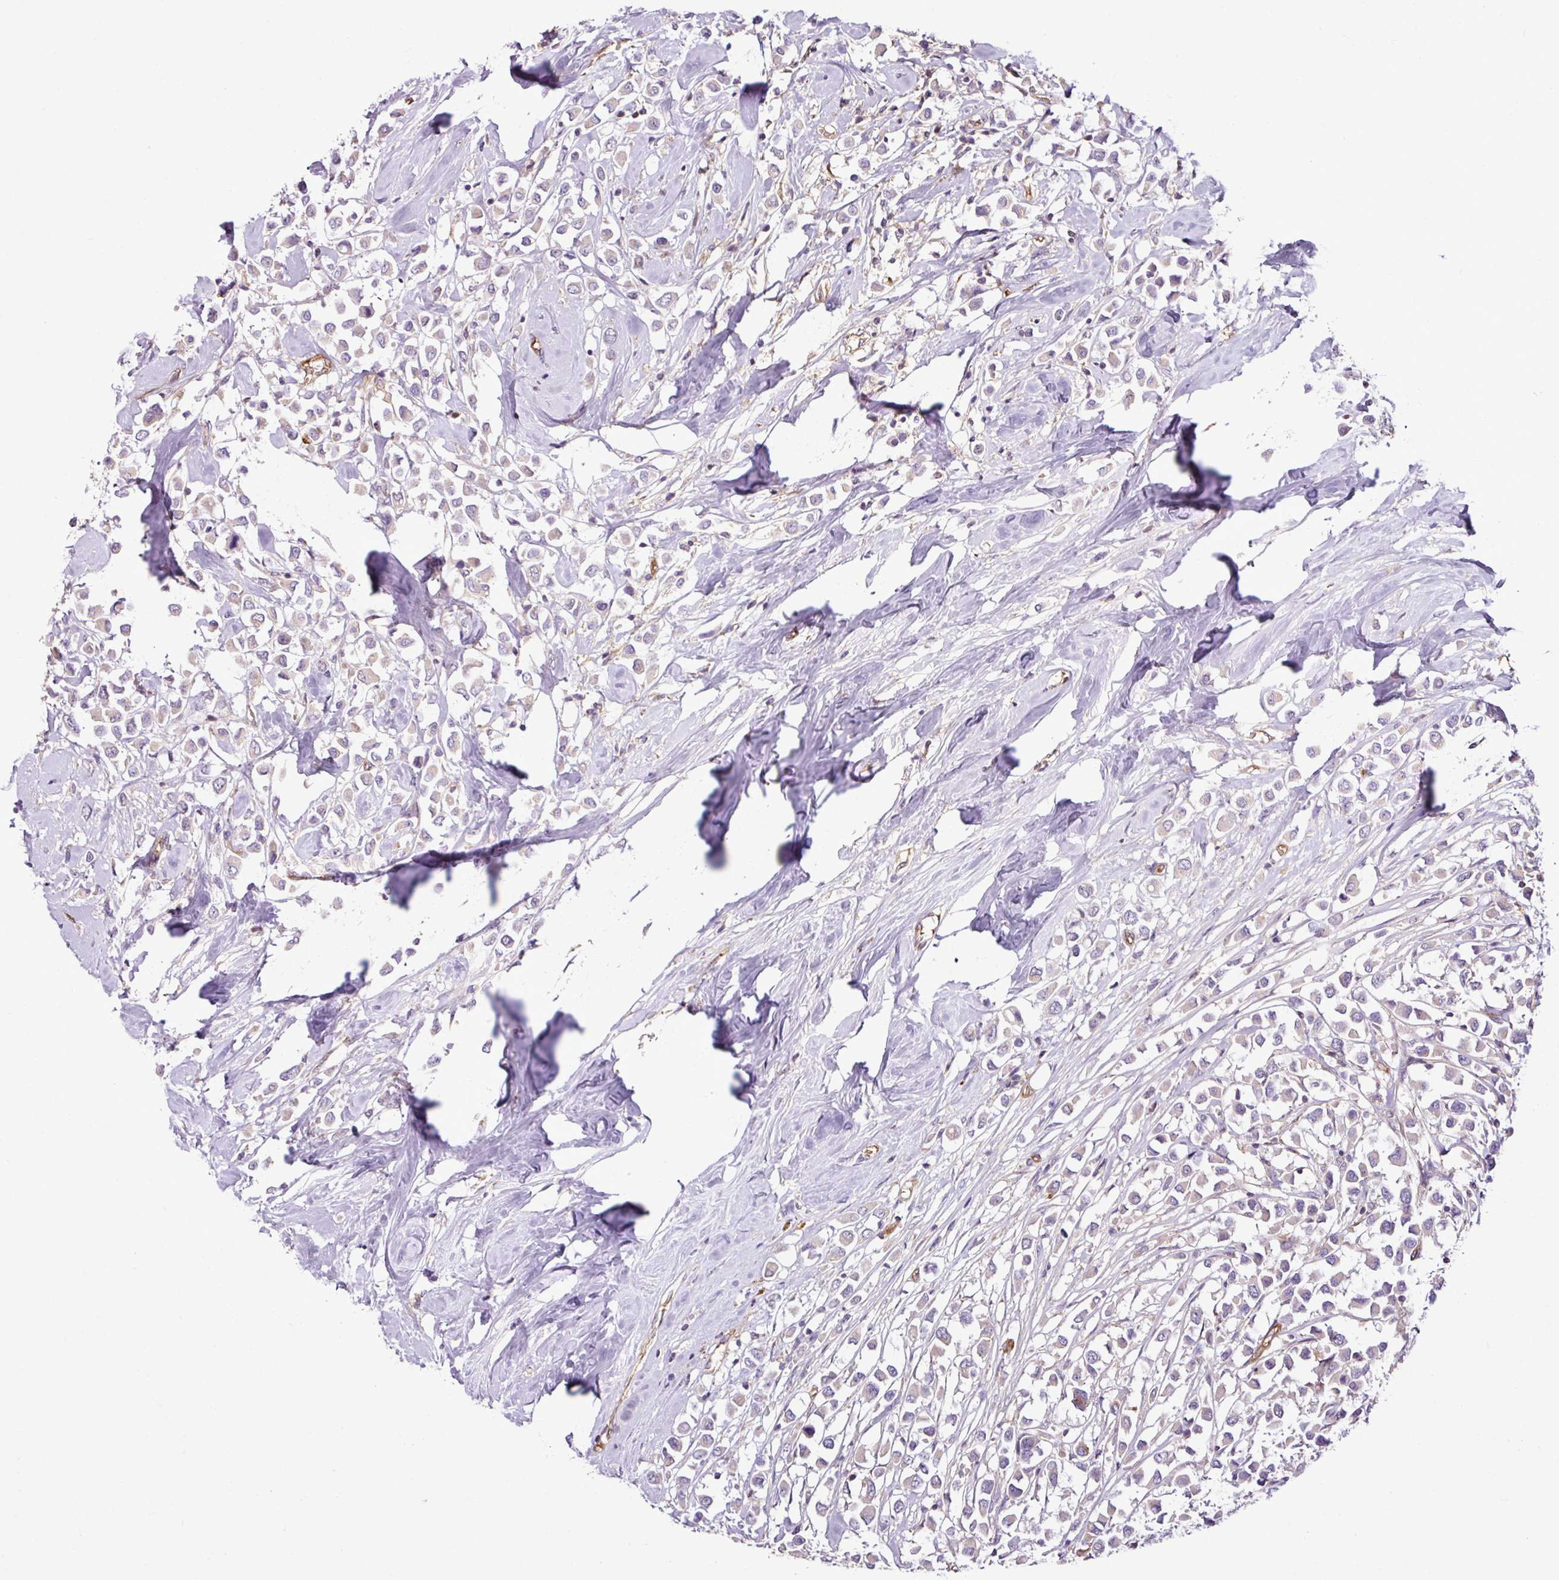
{"staining": {"intensity": "negative", "quantity": "none", "location": "none"}, "tissue": "breast cancer", "cell_type": "Tumor cells", "image_type": "cancer", "snomed": [{"axis": "morphology", "description": "Duct carcinoma"}, {"axis": "topography", "description": "Breast"}], "caption": "This is an immunohistochemistry (IHC) micrograph of human breast cancer. There is no positivity in tumor cells.", "gene": "ZNF106", "patient": {"sex": "female", "age": 61}}